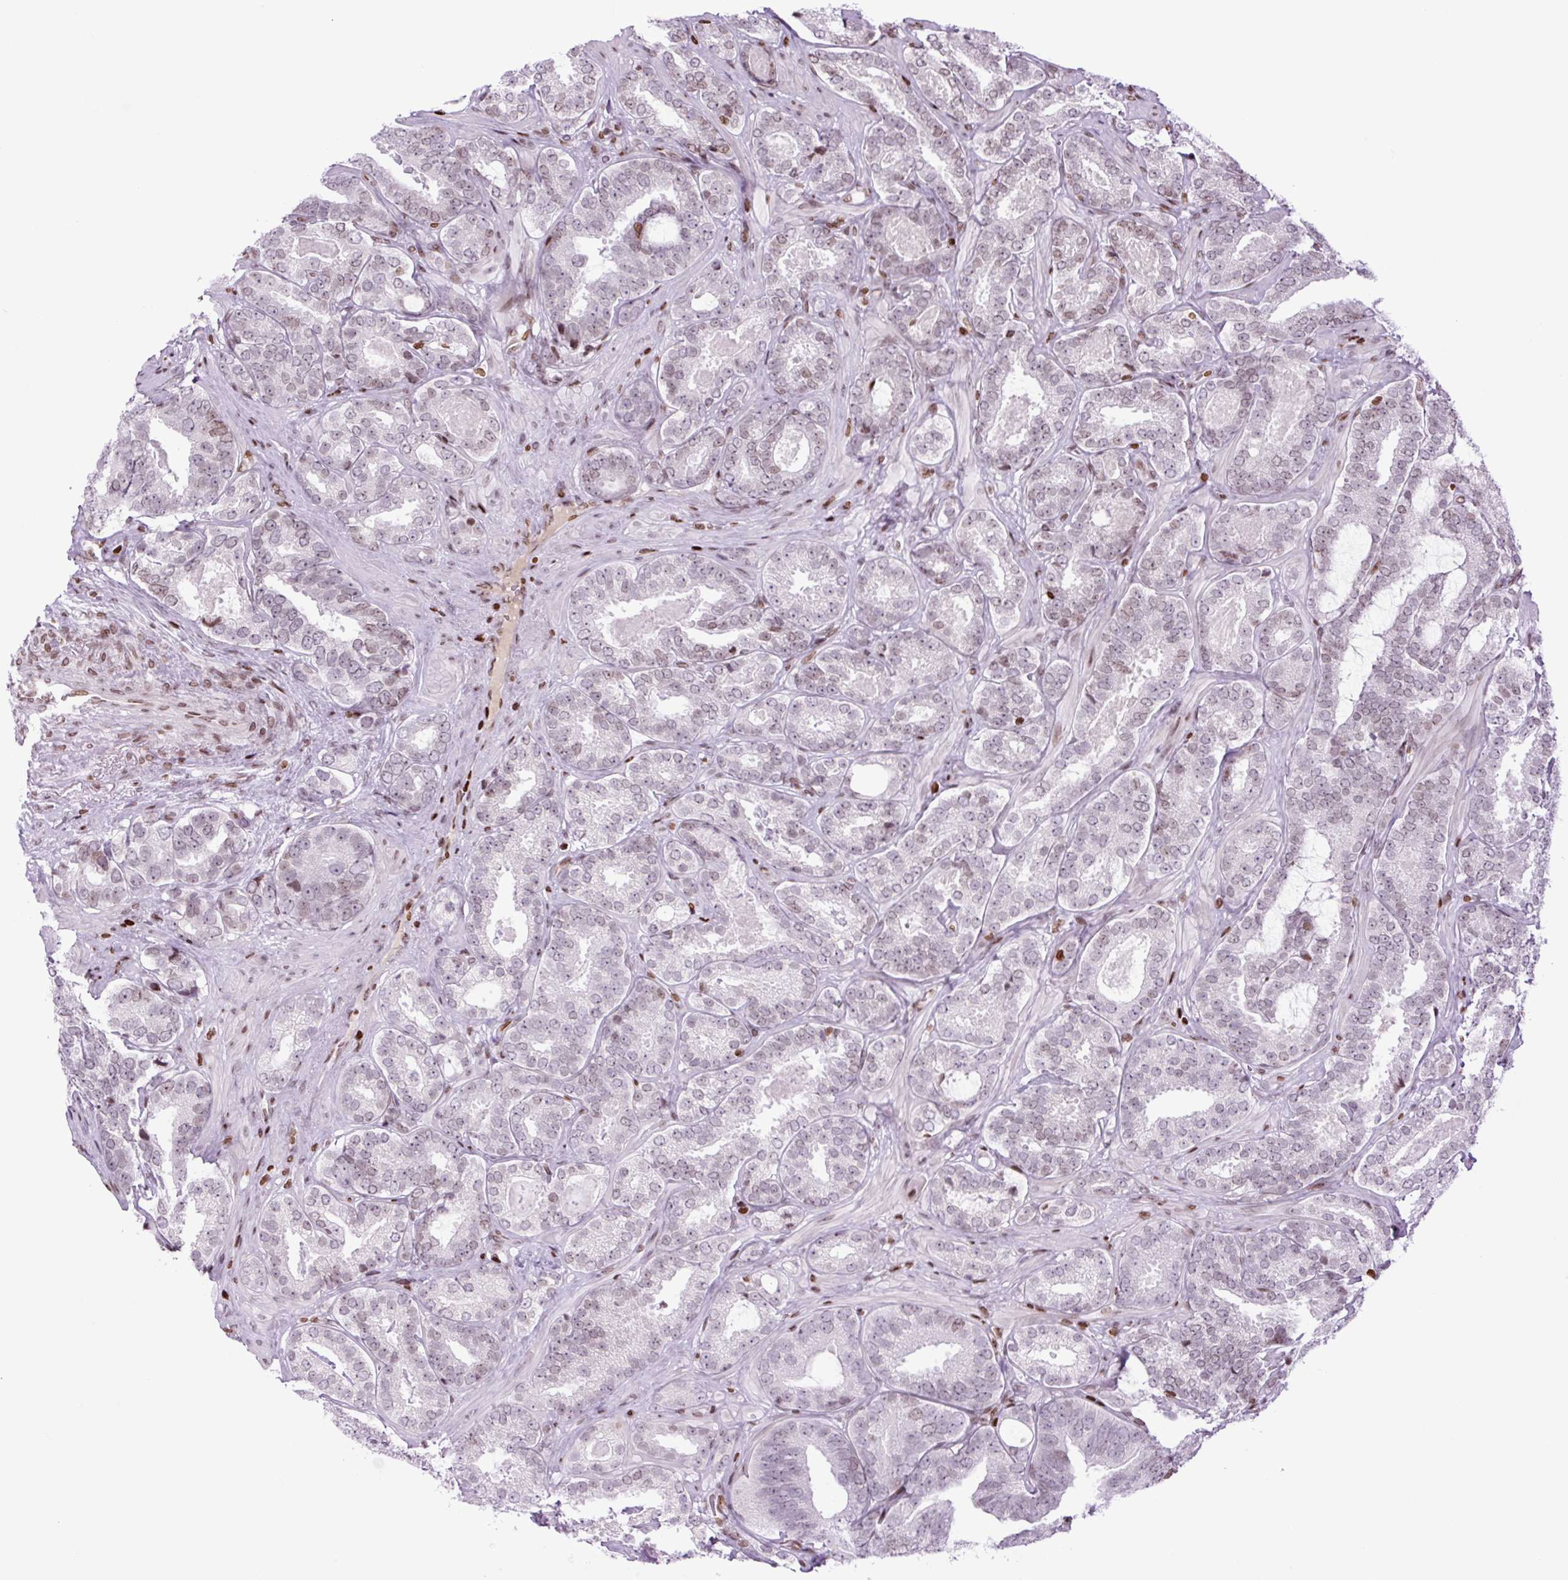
{"staining": {"intensity": "negative", "quantity": "none", "location": "none"}, "tissue": "prostate cancer", "cell_type": "Tumor cells", "image_type": "cancer", "snomed": [{"axis": "morphology", "description": "Adenocarcinoma, High grade"}, {"axis": "topography", "description": "Prostate"}], "caption": "High-grade adenocarcinoma (prostate) was stained to show a protein in brown. There is no significant expression in tumor cells.", "gene": "H1-3", "patient": {"sex": "male", "age": 65}}